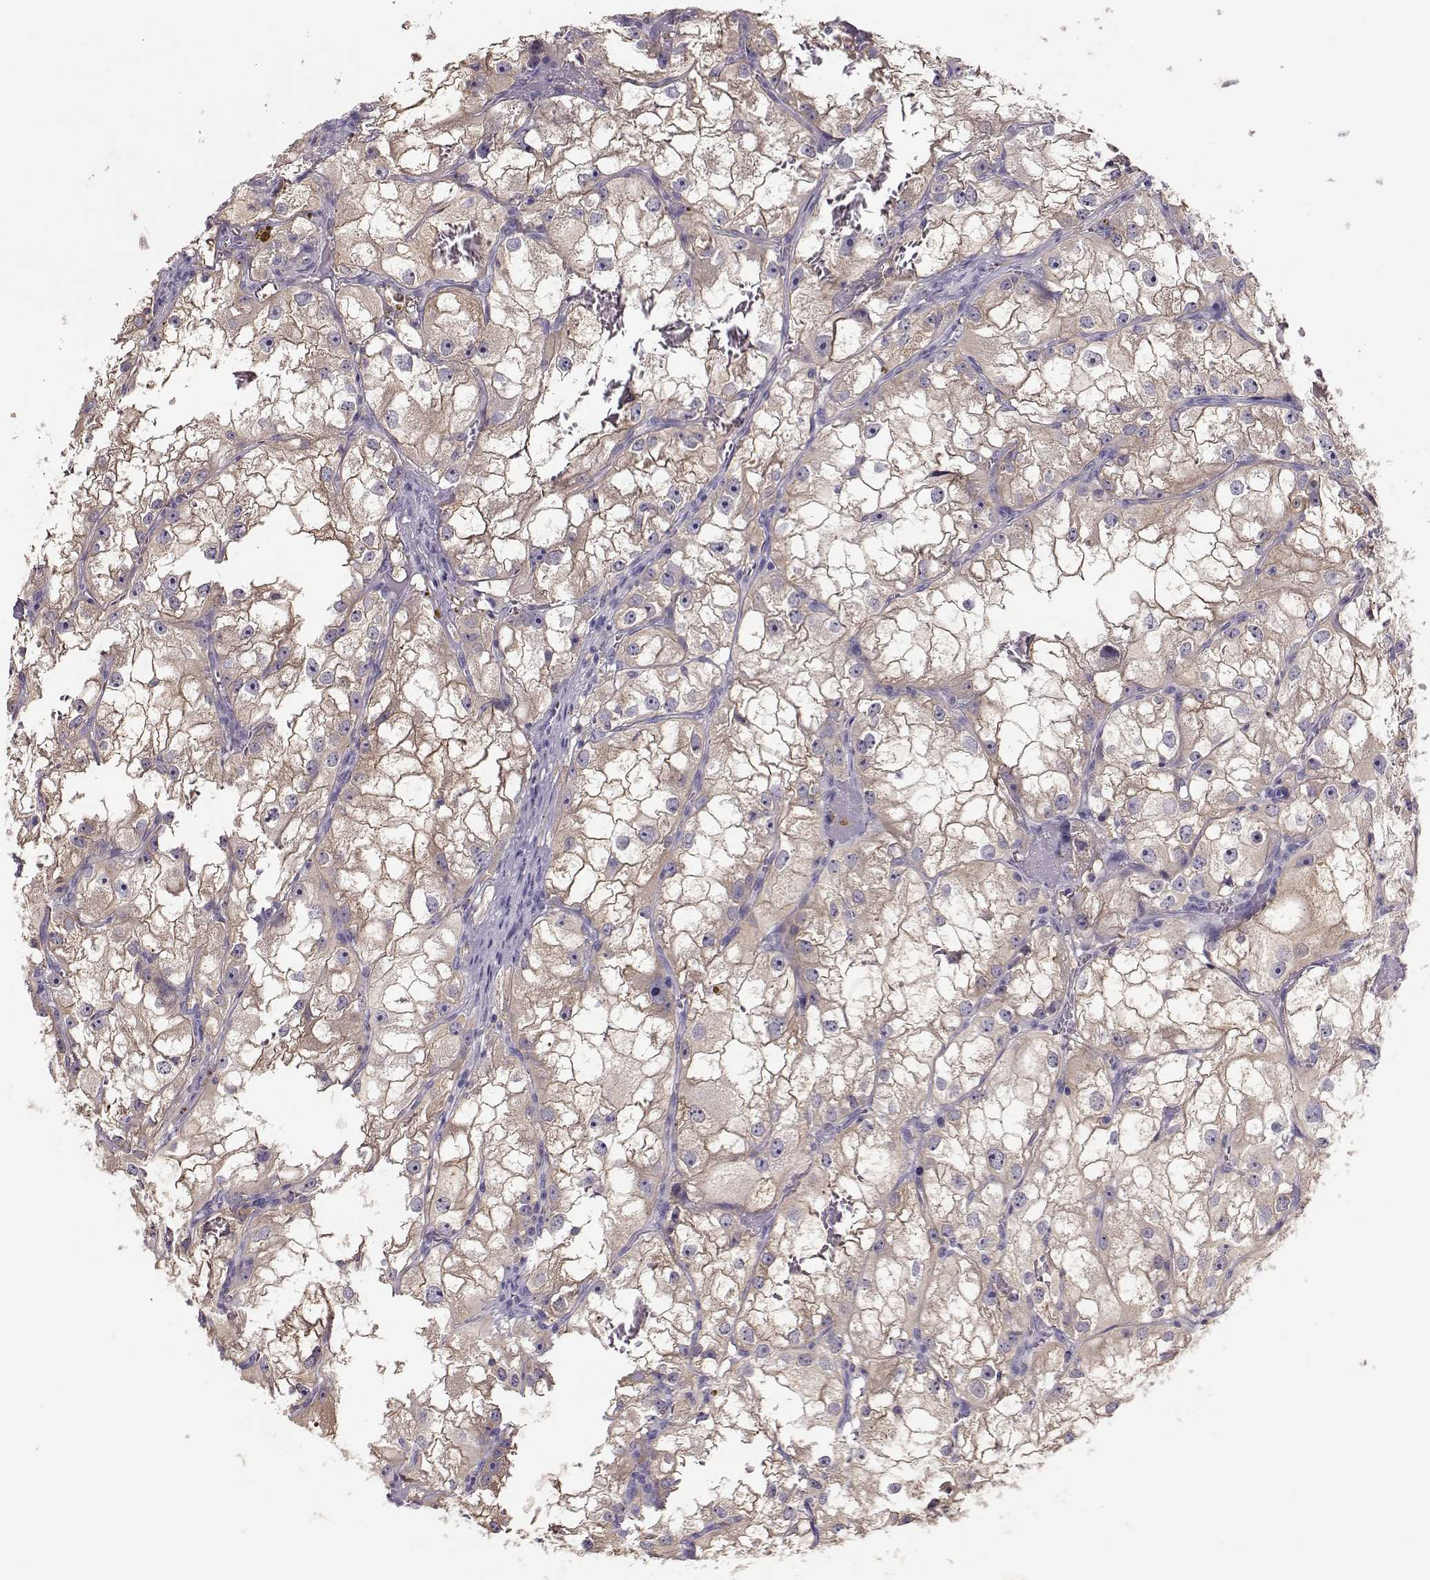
{"staining": {"intensity": "weak", "quantity": ">75%", "location": "cytoplasmic/membranous"}, "tissue": "renal cancer", "cell_type": "Tumor cells", "image_type": "cancer", "snomed": [{"axis": "morphology", "description": "Adenocarcinoma, NOS"}, {"axis": "topography", "description": "Kidney"}], "caption": "The immunohistochemical stain shows weak cytoplasmic/membranous staining in tumor cells of renal adenocarcinoma tissue.", "gene": "NDRG4", "patient": {"sex": "male", "age": 59}}